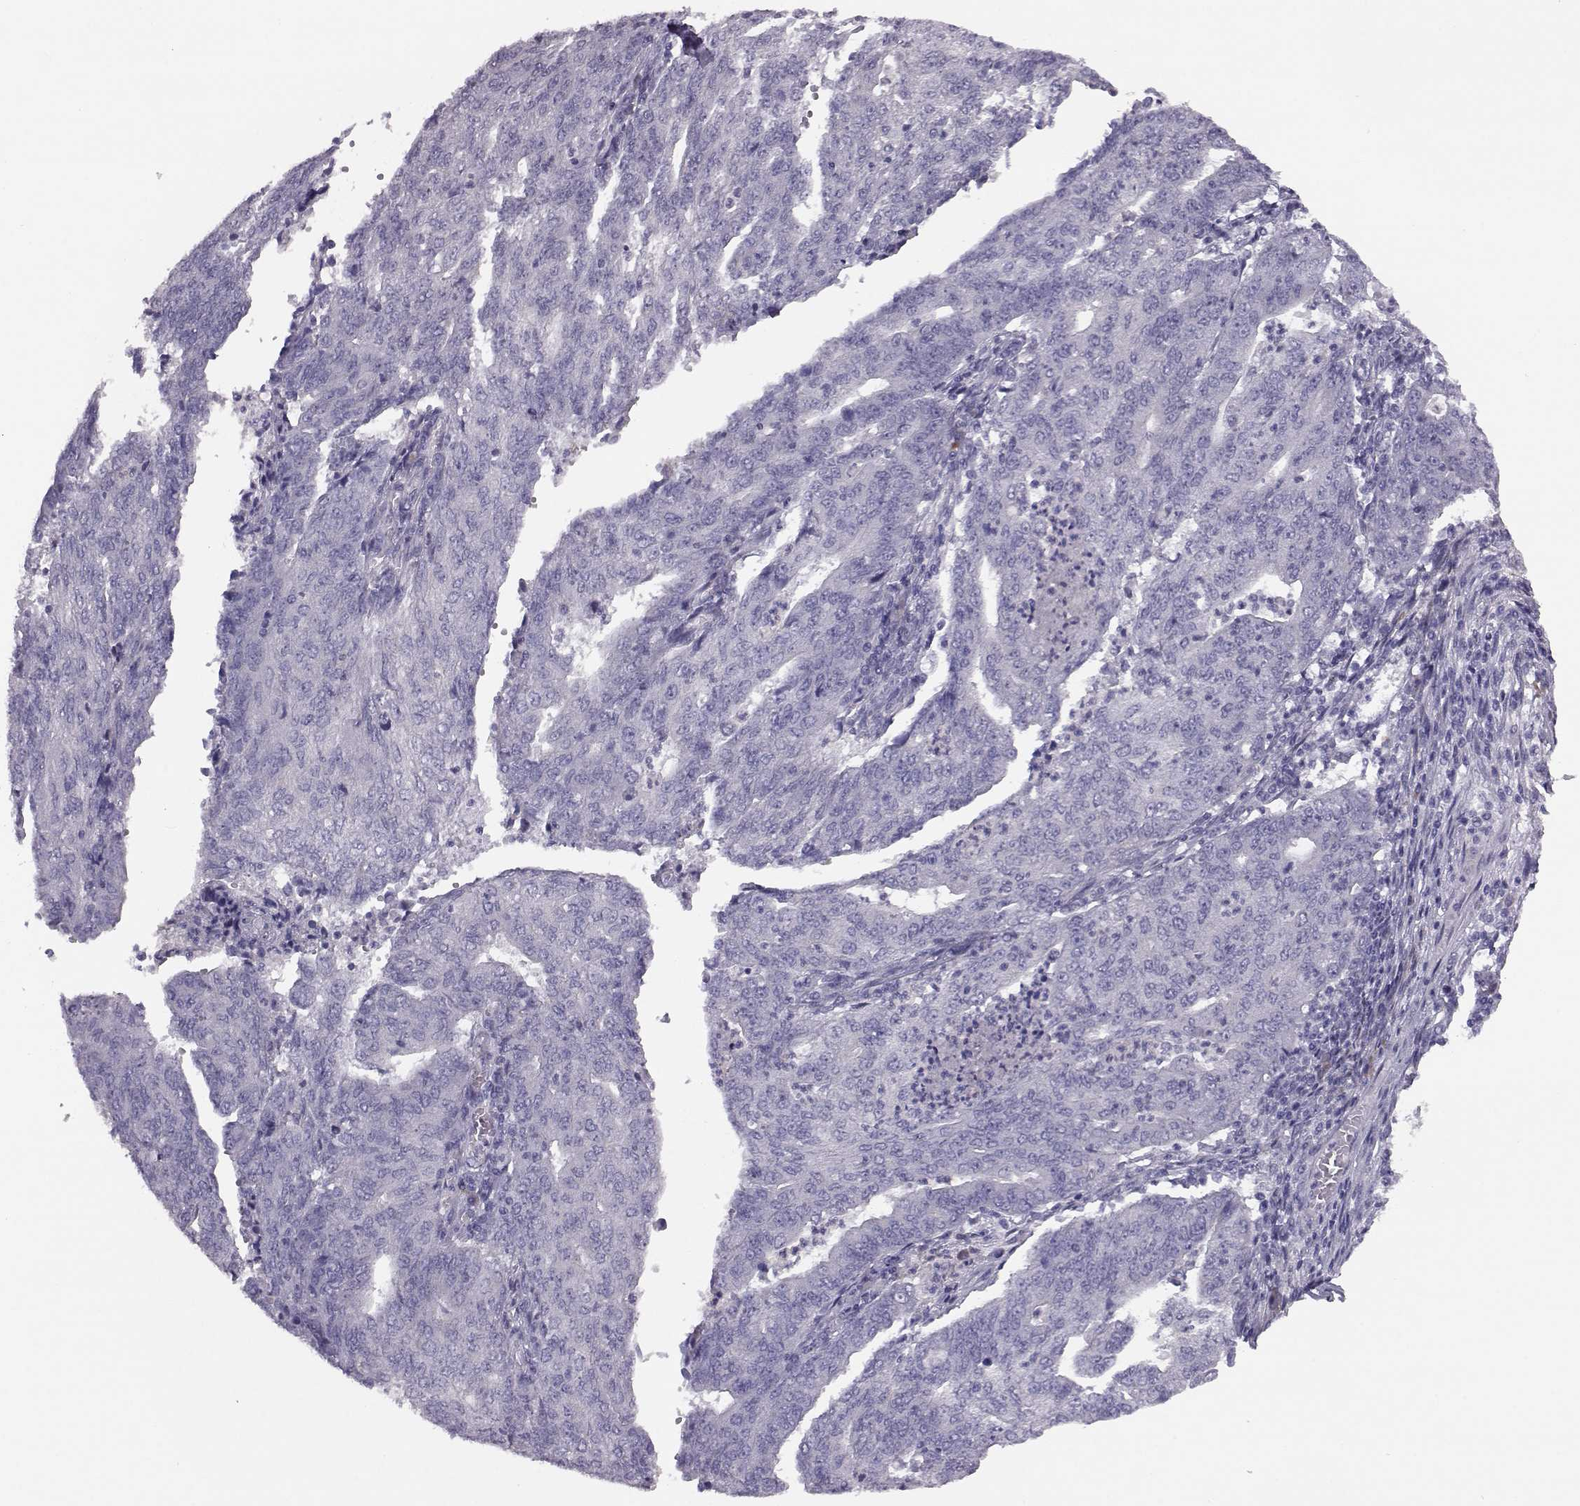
{"staining": {"intensity": "negative", "quantity": "none", "location": "none"}, "tissue": "endometrial cancer", "cell_type": "Tumor cells", "image_type": "cancer", "snomed": [{"axis": "morphology", "description": "Adenocarcinoma, NOS"}, {"axis": "topography", "description": "Endometrium"}], "caption": "High power microscopy image of an immunohistochemistry (IHC) image of endometrial cancer (adenocarcinoma), revealing no significant staining in tumor cells.", "gene": "ADGRG5", "patient": {"sex": "female", "age": 82}}